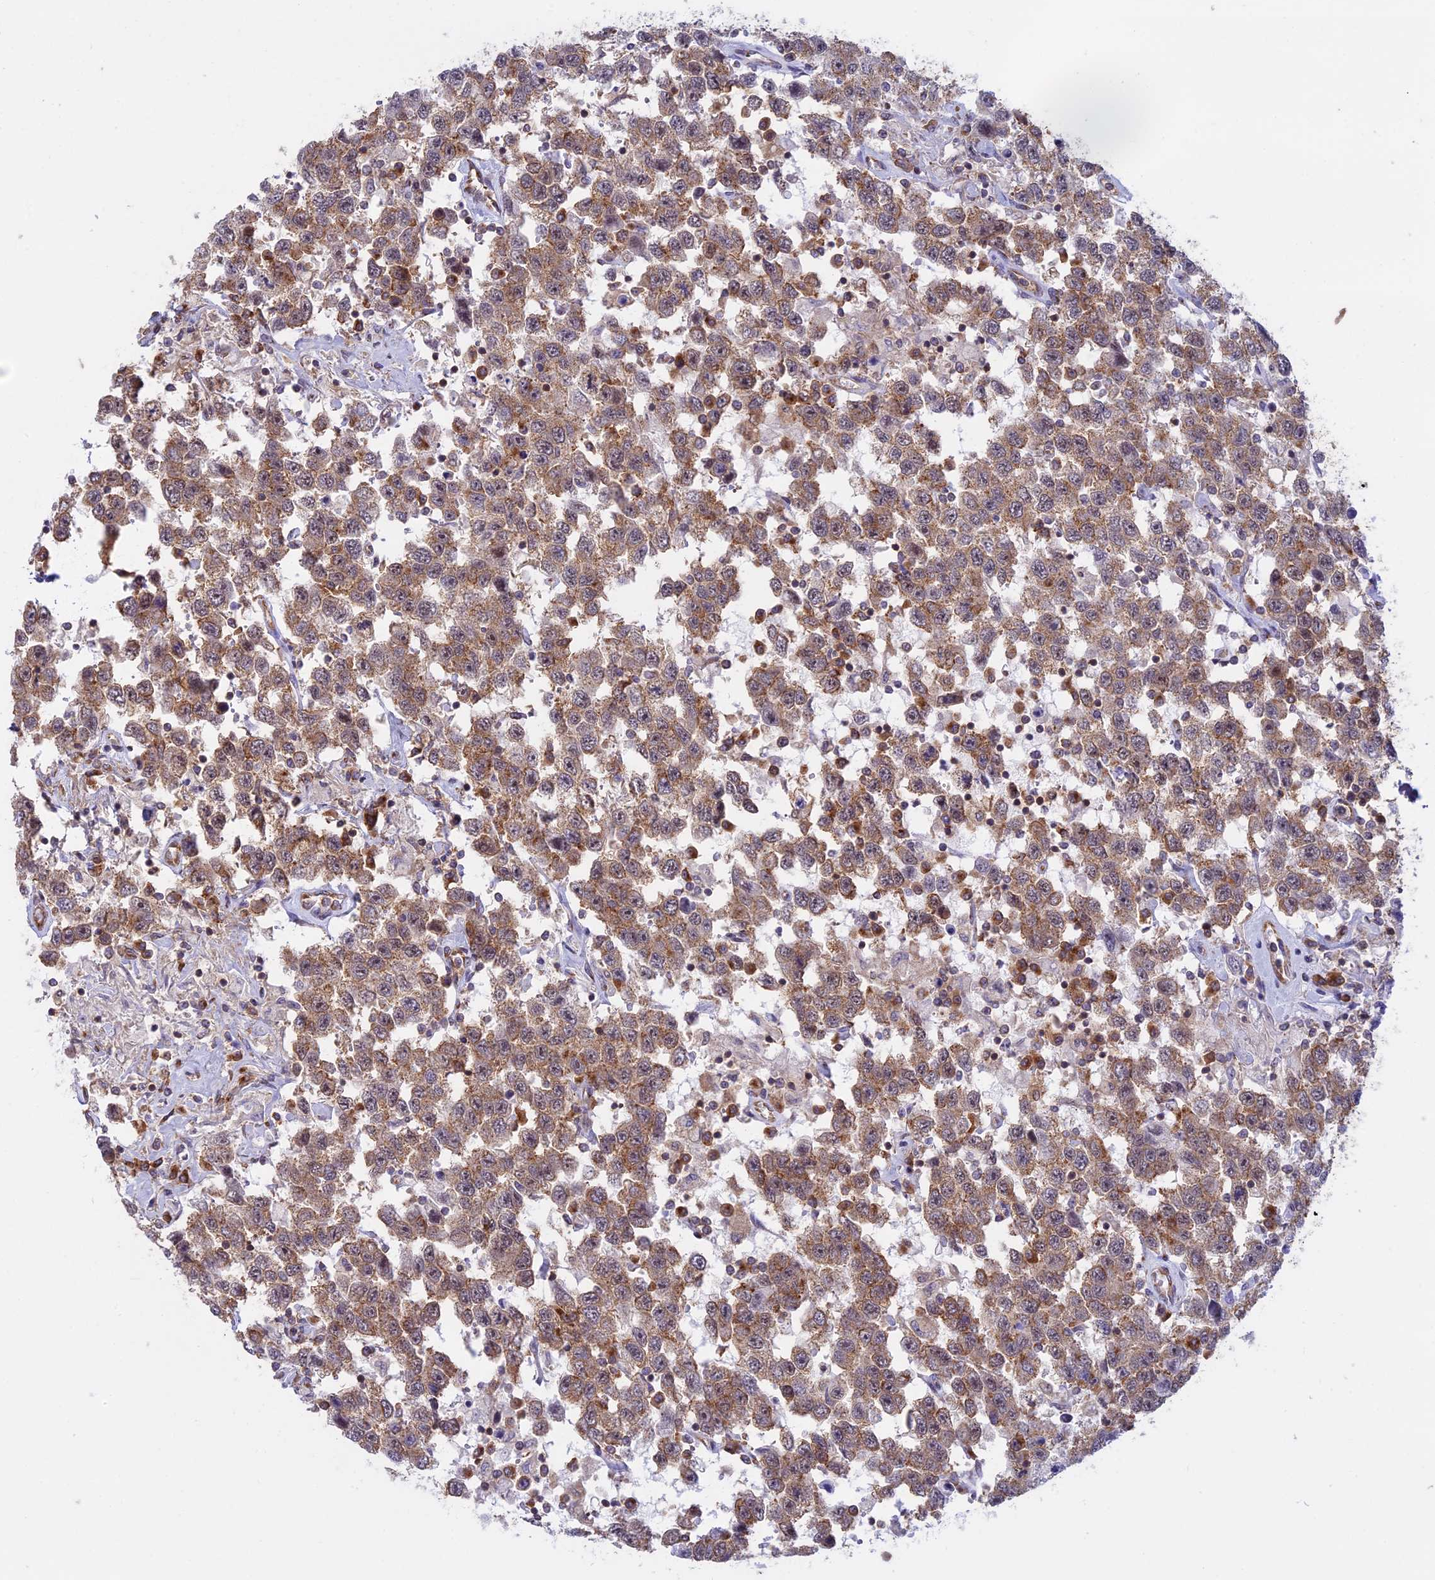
{"staining": {"intensity": "moderate", "quantity": ">75%", "location": "cytoplasmic/membranous"}, "tissue": "testis cancer", "cell_type": "Tumor cells", "image_type": "cancer", "snomed": [{"axis": "morphology", "description": "Seminoma, NOS"}, {"axis": "topography", "description": "Testis"}], "caption": "Tumor cells display medium levels of moderate cytoplasmic/membranous expression in approximately >75% of cells in seminoma (testis).", "gene": "CLINT1", "patient": {"sex": "male", "age": 41}}